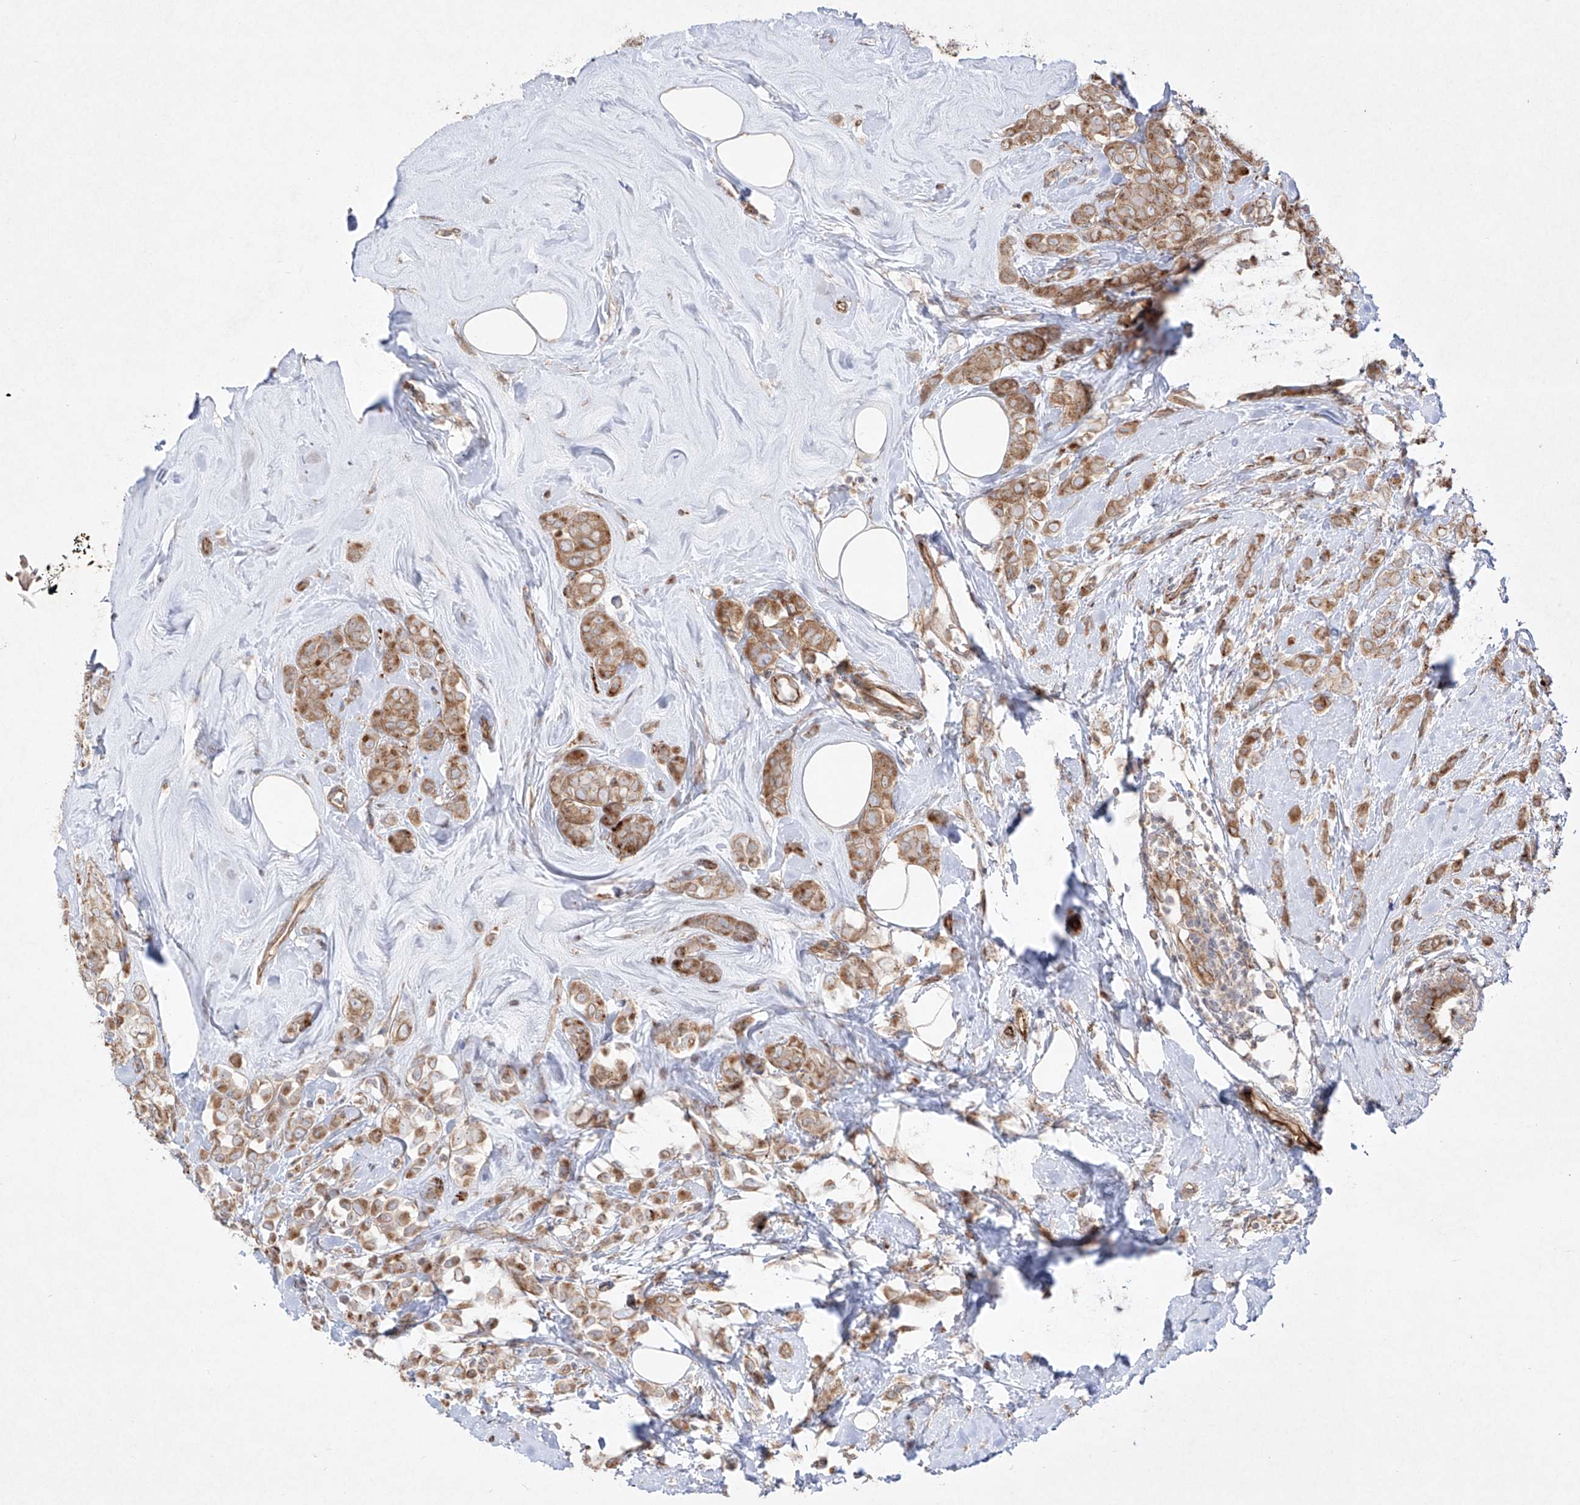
{"staining": {"intensity": "moderate", "quantity": ">75%", "location": "cytoplasmic/membranous"}, "tissue": "breast cancer", "cell_type": "Tumor cells", "image_type": "cancer", "snomed": [{"axis": "morphology", "description": "Lobular carcinoma"}, {"axis": "topography", "description": "Breast"}], "caption": "A brown stain highlights moderate cytoplasmic/membranous positivity of a protein in human lobular carcinoma (breast) tumor cells.", "gene": "YKT6", "patient": {"sex": "female", "age": 47}}